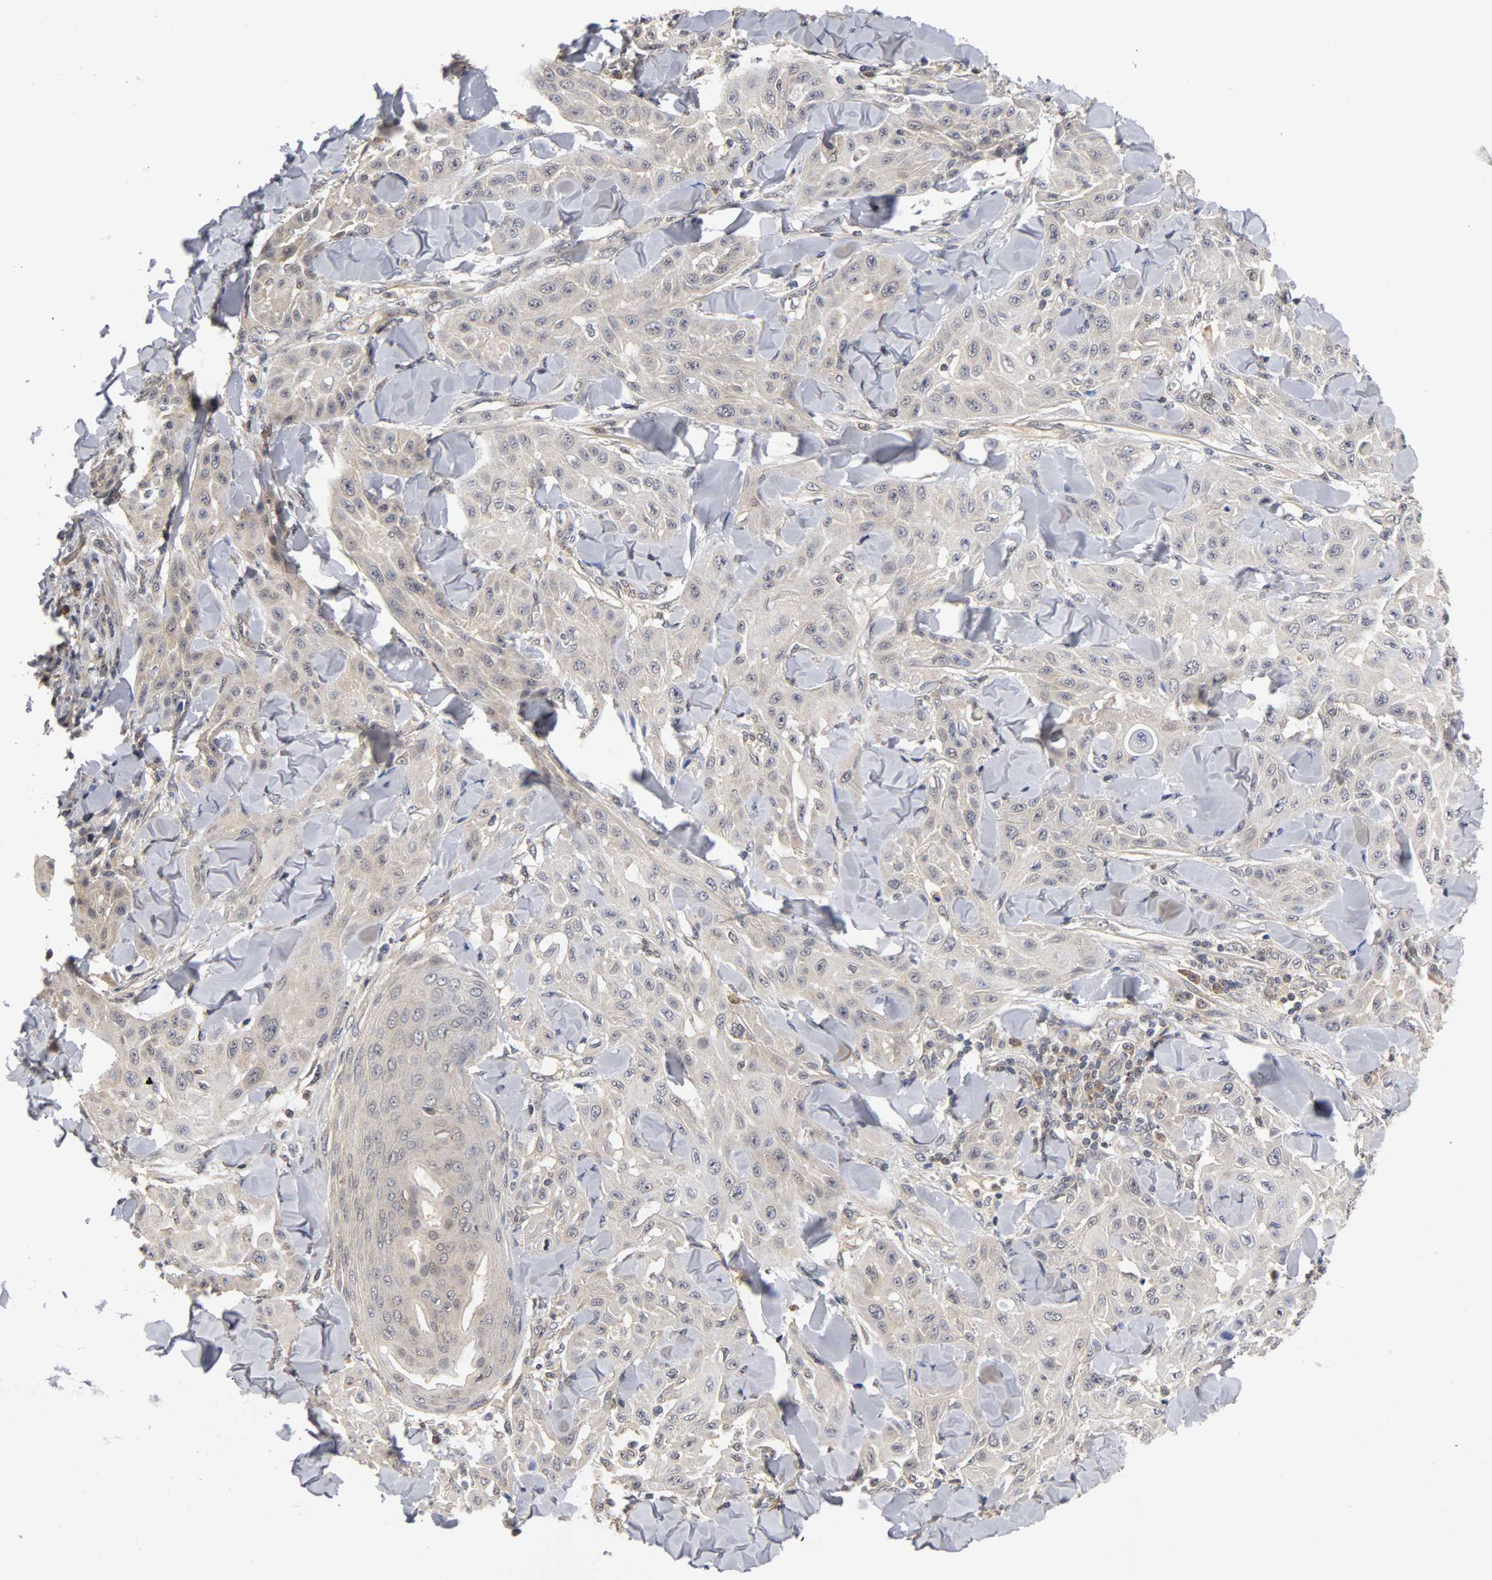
{"staining": {"intensity": "negative", "quantity": "none", "location": "none"}, "tissue": "skin cancer", "cell_type": "Tumor cells", "image_type": "cancer", "snomed": [{"axis": "morphology", "description": "Squamous cell carcinoma, NOS"}, {"axis": "topography", "description": "Skin"}], "caption": "Histopathology image shows no protein staining in tumor cells of skin cancer tissue.", "gene": "UBE2M", "patient": {"sex": "male", "age": 24}}